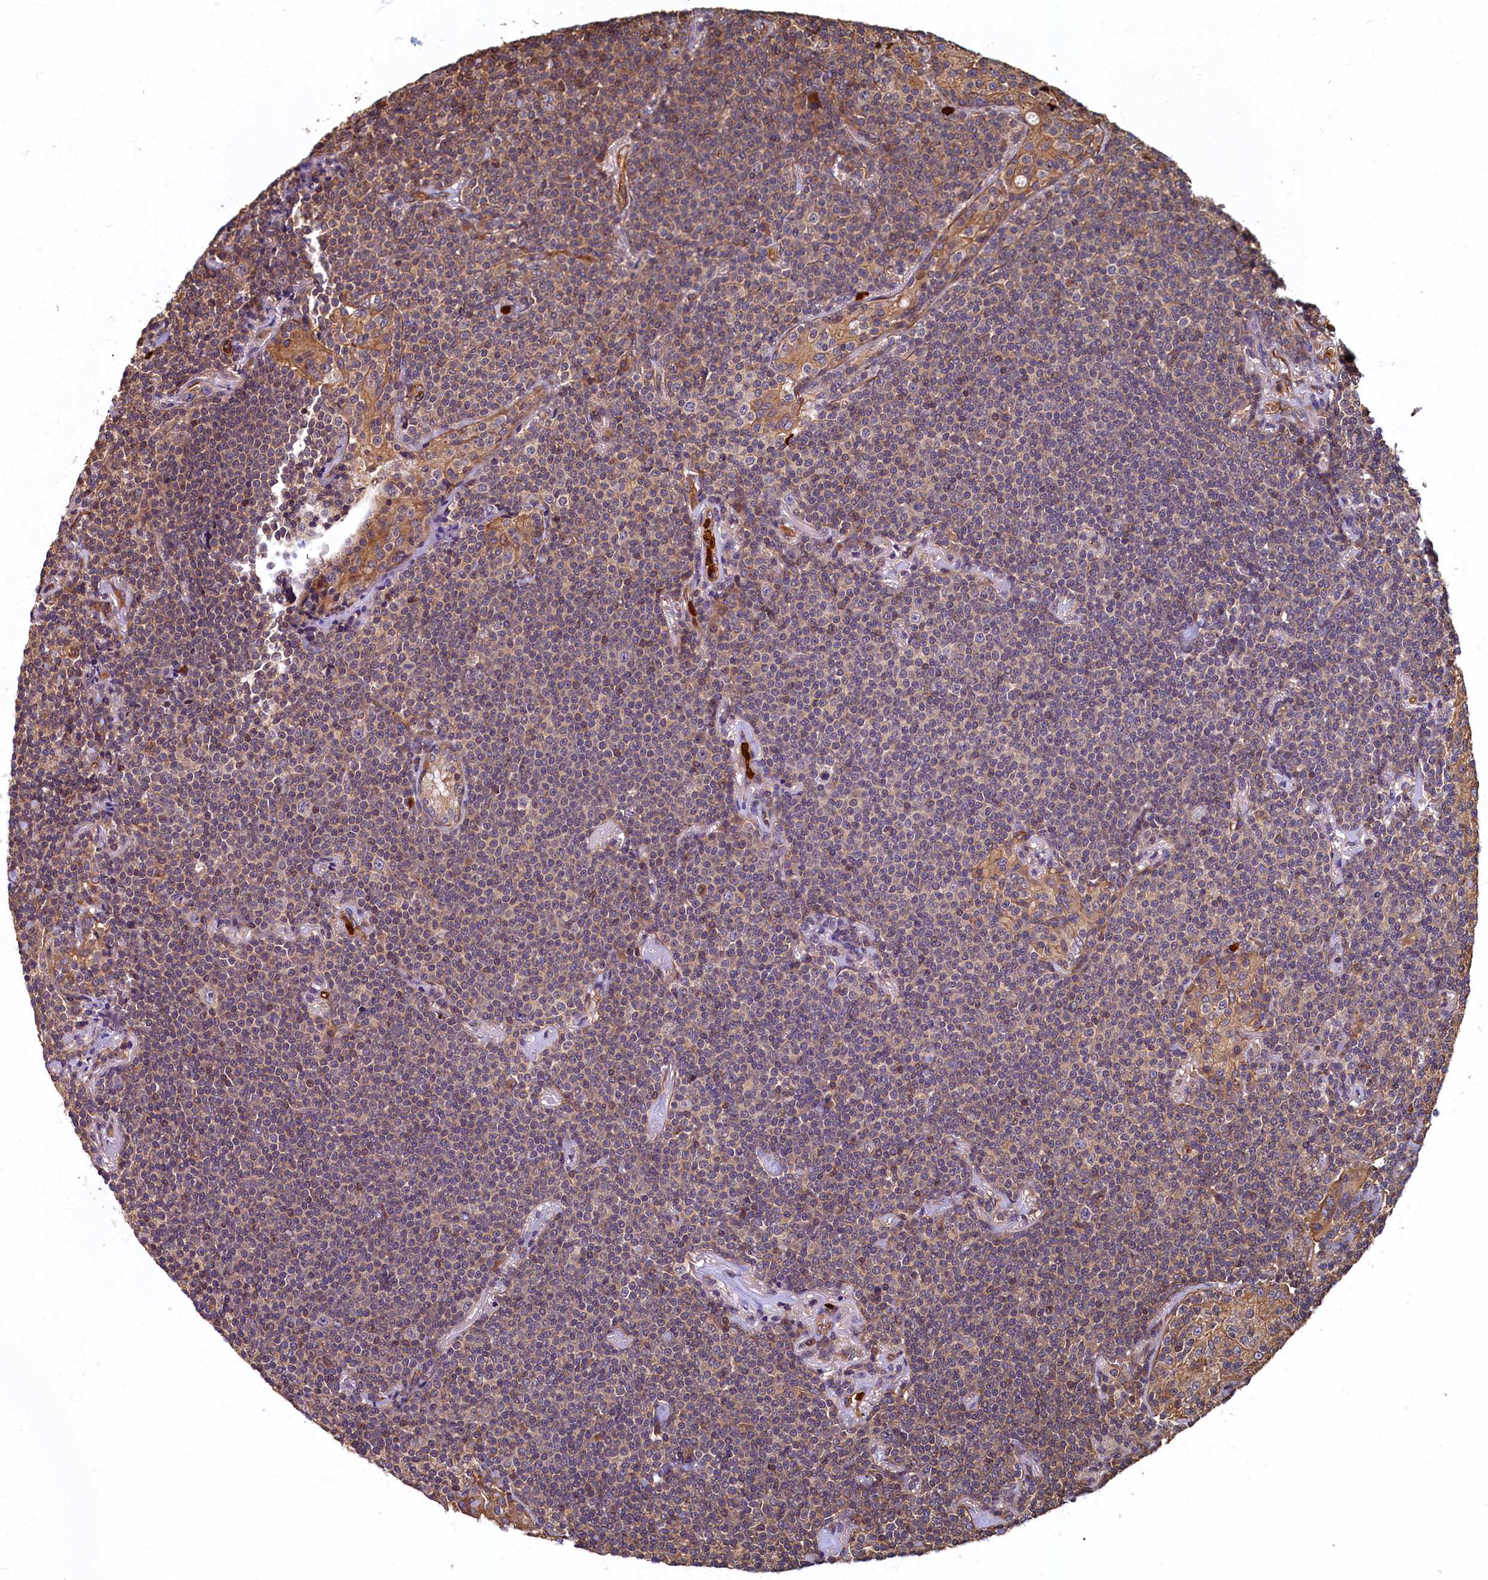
{"staining": {"intensity": "weak", "quantity": ">75%", "location": "cytoplasmic/membranous"}, "tissue": "lymphoma", "cell_type": "Tumor cells", "image_type": "cancer", "snomed": [{"axis": "morphology", "description": "Malignant lymphoma, non-Hodgkin's type, Low grade"}, {"axis": "topography", "description": "Lung"}], "caption": "The immunohistochemical stain highlights weak cytoplasmic/membranous expression in tumor cells of lymphoma tissue. The staining was performed using DAB (3,3'-diaminobenzidine), with brown indicating positive protein expression. Nuclei are stained blue with hematoxylin.", "gene": "CCDC102B", "patient": {"sex": "female", "age": 71}}